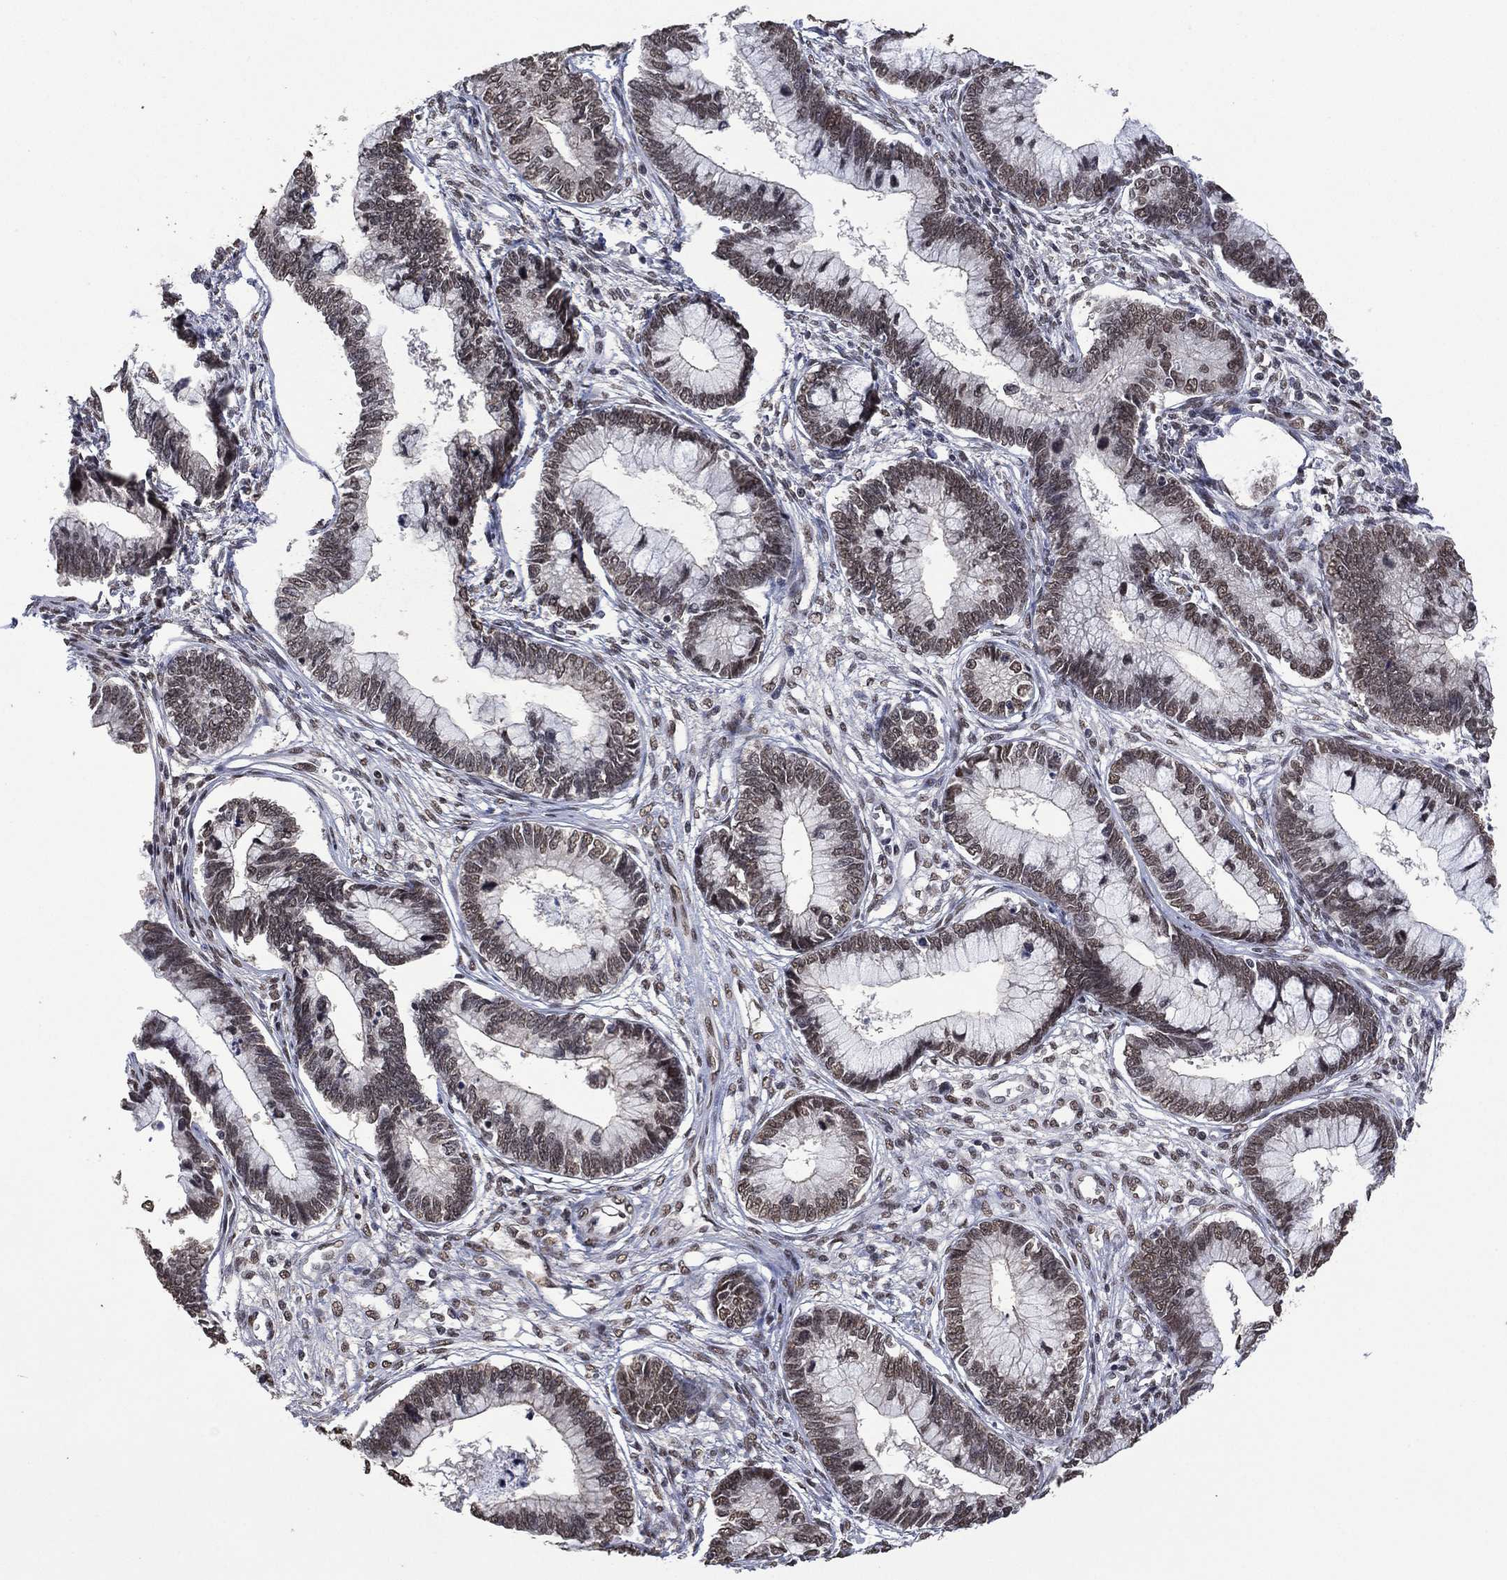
{"staining": {"intensity": "negative", "quantity": "none", "location": "none"}, "tissue": "cervical cancer", "cell_type": "Tumor cells", "image_type": "cancer", "snomed": [{"axis": "morphology", "description": "Adenocarcinoma, NOS"}, {"axis": "topography", "description": "Cervix"}], "caption": "The IHC micrograph has no significant expression in tumor cells of adenocarcinoma (cervical) tissue.", "gene": "EHMT1", "patient": {"sex": "female", "age": 44}}